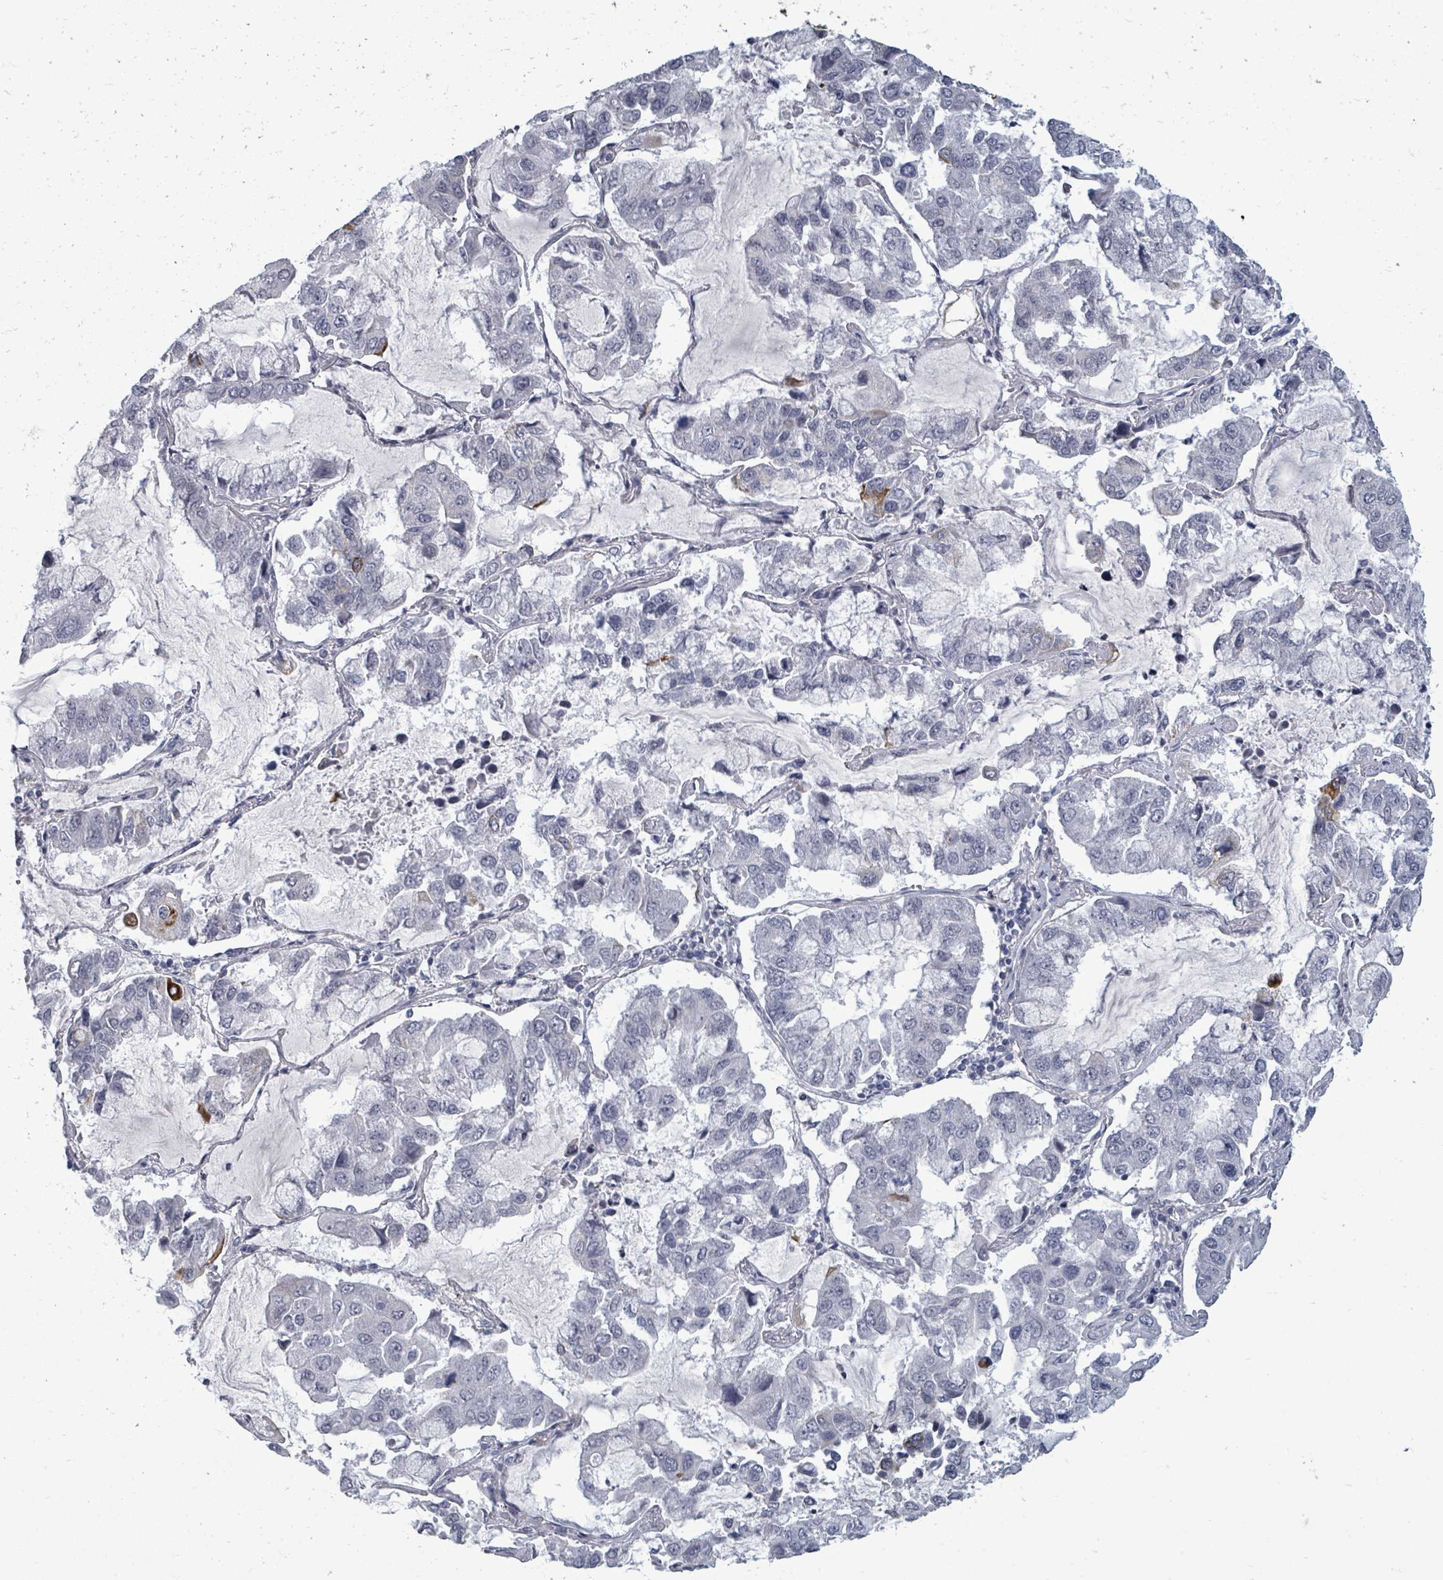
{"staining": {"intensity": "negative", "quantity": "none", "location": "none"}, "tissue": "lung cancer", "cell_type": "Tumor cells", "image_type": "cancer", "snomed": [{"axis": "morphology", "description": "Adenocarcinoma, NOS"}, {"axis": "topography", "description": "Lung"}], "caption": "There is no significant positivity in tumor cells of adenocarcinoma (lung). (DAB (3,3'-diaminobenzidine) immunohistochemistry visualized using brightfield microscopy, high magnification).", "gene": "PTPN20", "patient": {"sex": "male", "age": 64}}